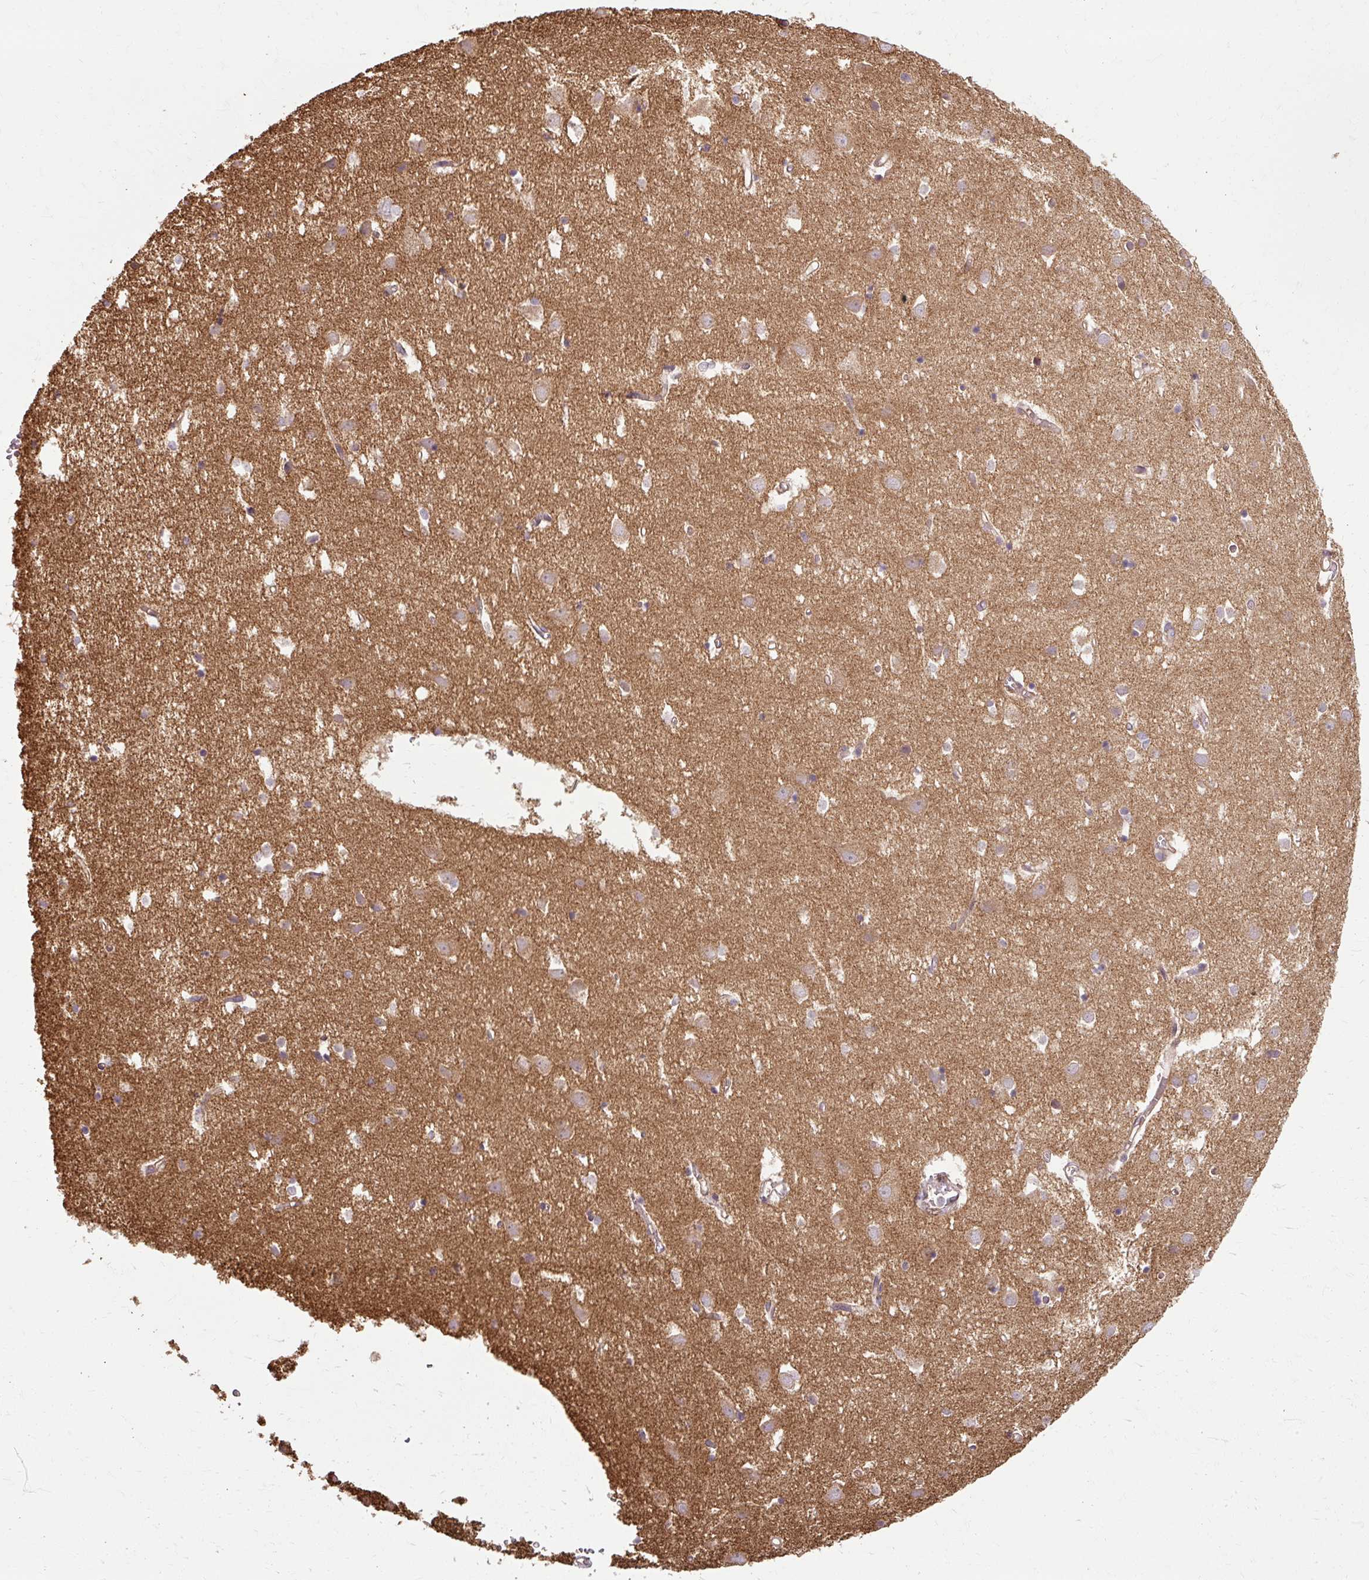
{"staining": {"intensity": "weak", "quantity": ">75%", "location": "cytoplasmic/membranous"}, "tissue": "cerebral cortex", "cell_type": "Endothelial cells", "image_type": "normal", "snomed": [{"axis": "morphology", "description": "Normal tissue, NOS"}, {"axis": "topography", "description": "Cerebral cortex"}], "caption": "Protein analysis of unremarkable cerebral cortex shows weak cytoplasmic/membranous positivity in approximately >75% of endothelial cells. (IHC, brightfield microscopy, high magnification).", "gene": "FLRT1", "patient": {"sex": "male", "age": 70}}